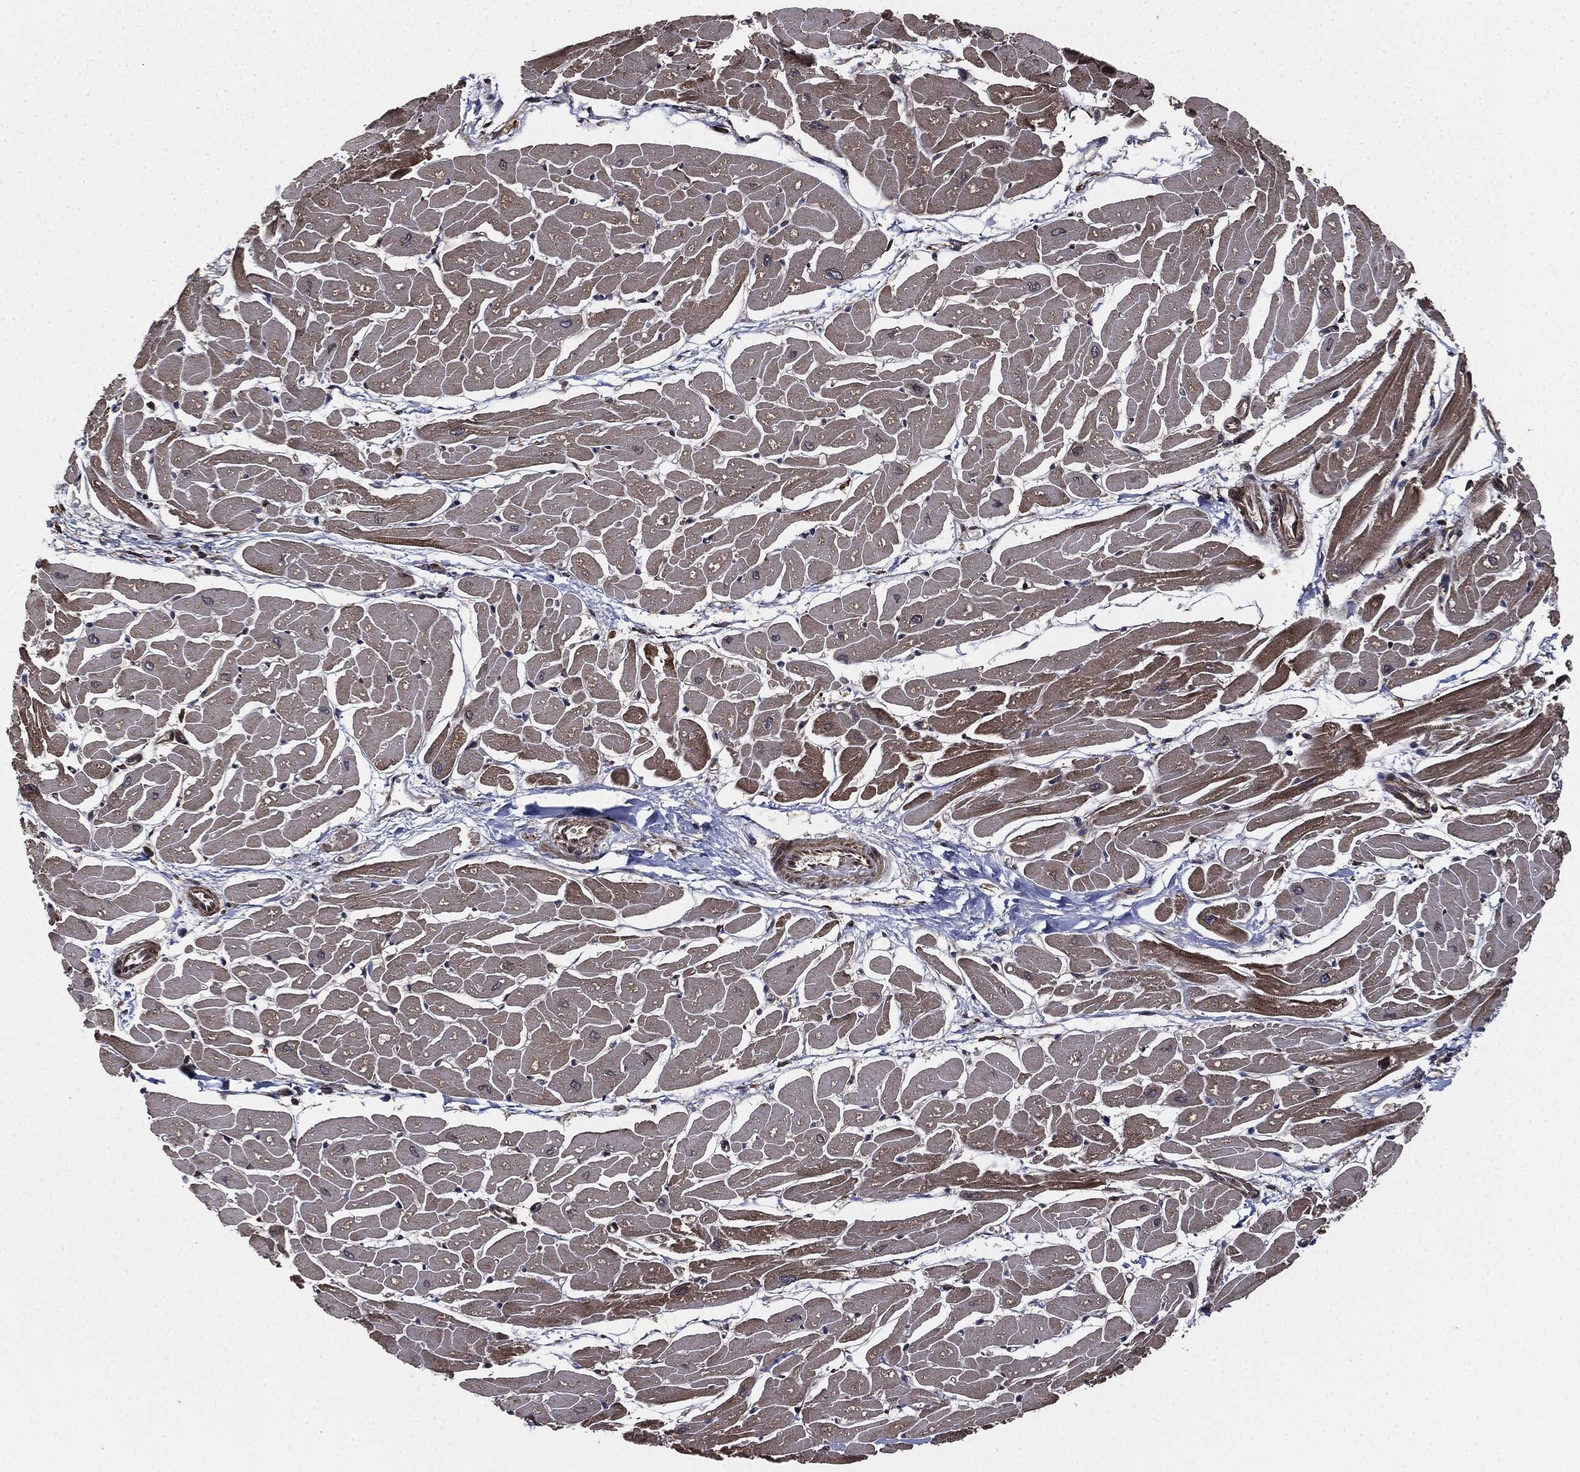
{"staining": {"intensity": "moderate", "quantity": ">75%", "location": "cytoplasmic/membranous"}, "tissue": "heart muscle", "cell_type": "Cardiomyocytes", "image_type": "normal", "snomed": [{"axis": "morphology", "description": "Normal tissue, NOS"}, {"axis": "topography", "description": "Heart"}], "caption": "Protein staining of unremarkable heart muscle displays moderate cytoplasmic/membranous staining in approximately >75% of cardiomyocytes.", "gene": "RAP1GDS1", "patient": {"sex": "male", "age": 57}}